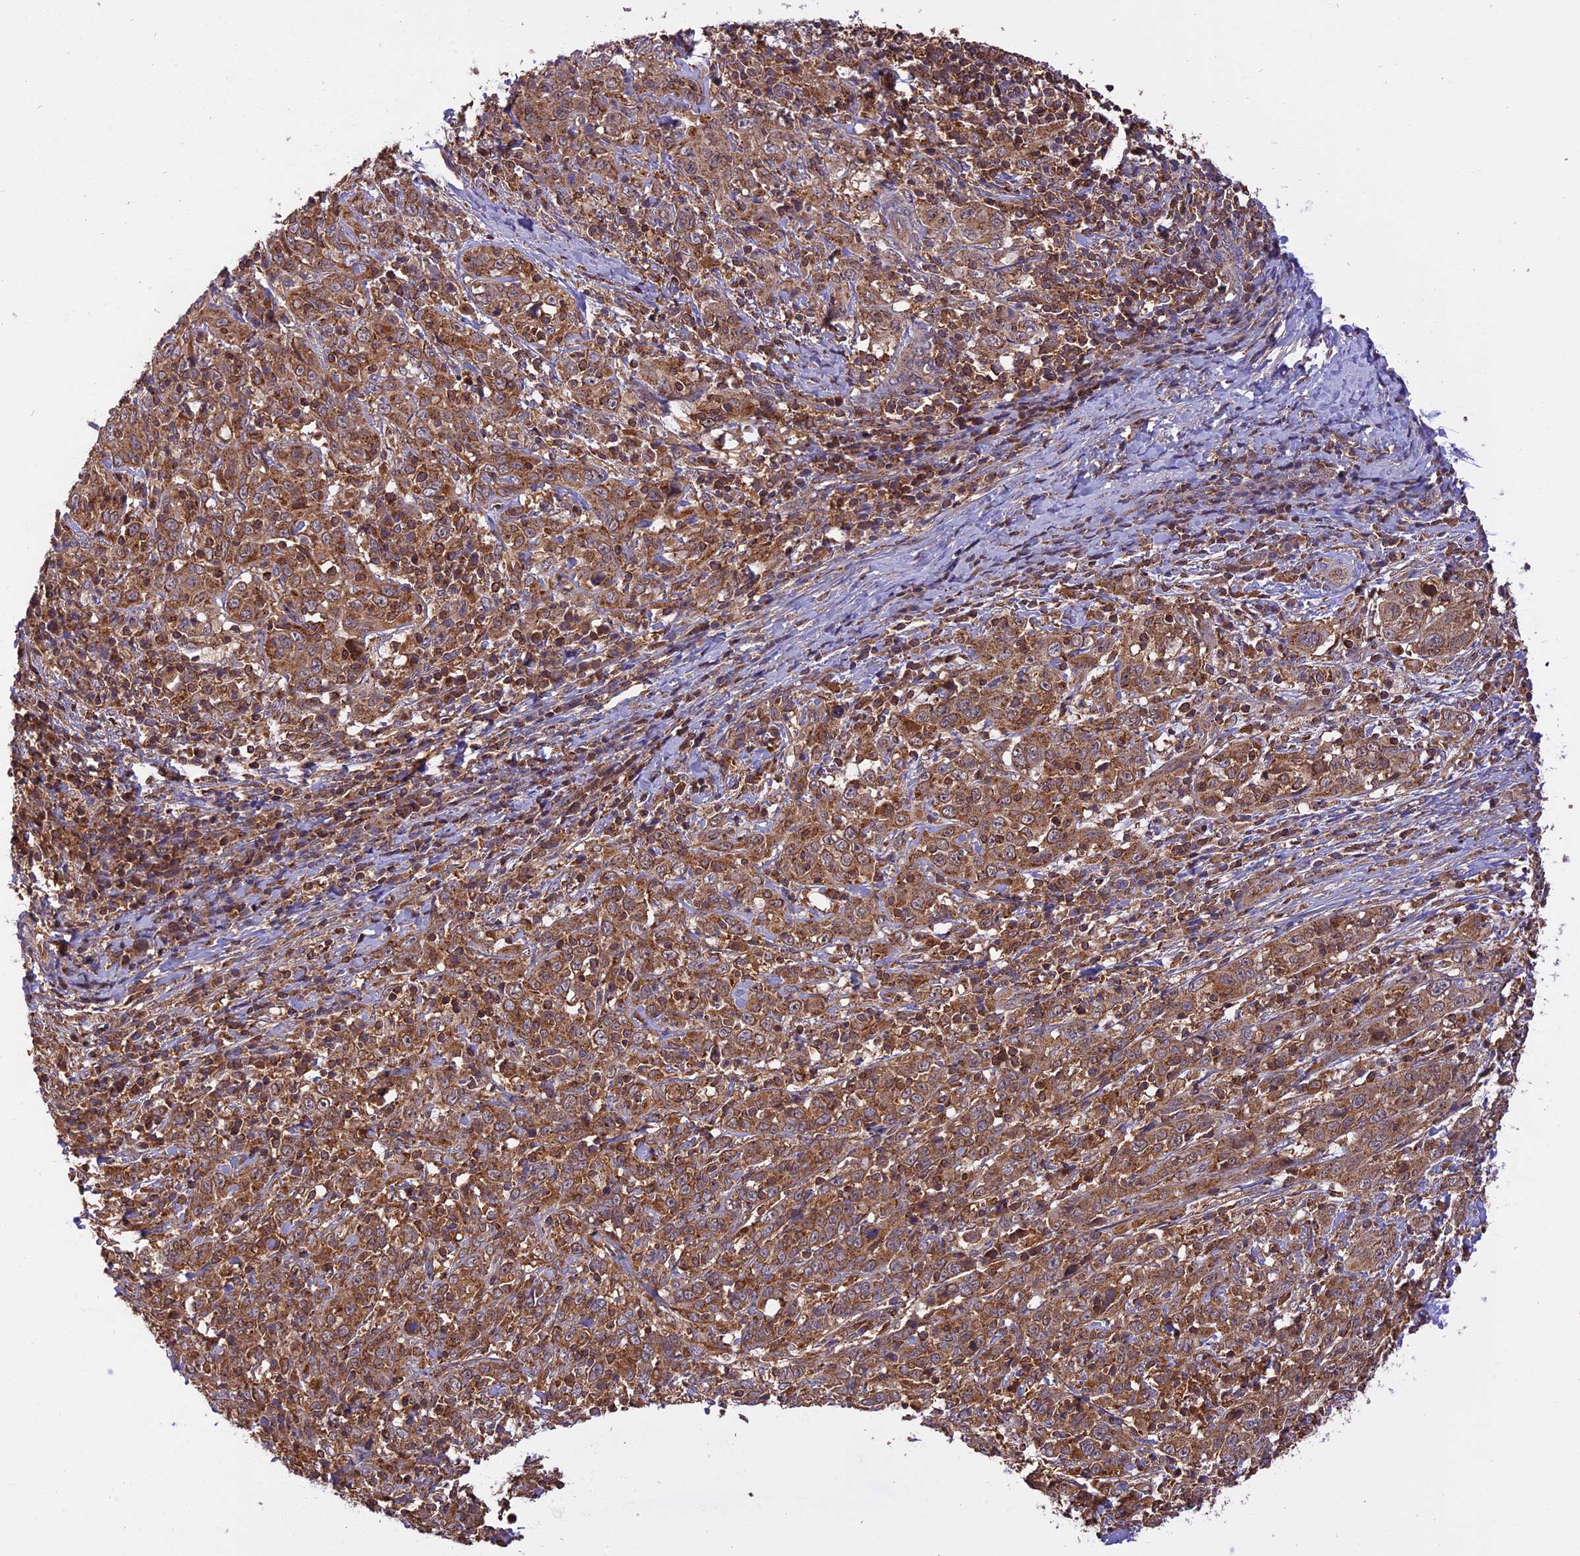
{"staining": {"intensity": "moderate", "quantity": ">75%", "location": "cytoplasmic/membranous"}, "tissue": "cervical cancer", "cell_type": "Tumor cells", "image_type": "cancer", "snomed": [{"axis": "morphology", "description": "Squamous cell carcinoma, NOS"}, {"axis": "topography", "description": "Cervix"}], "caption": "There is medium levels of moderate cytoplasmic/membranous staining in tumor cells of cervical cancer (squamous cell carcinoma), as demonstrated by immunohistochemical staining (brown color).", "gene": "PEX3", "patient": {"sex": "female", "age": 46}}